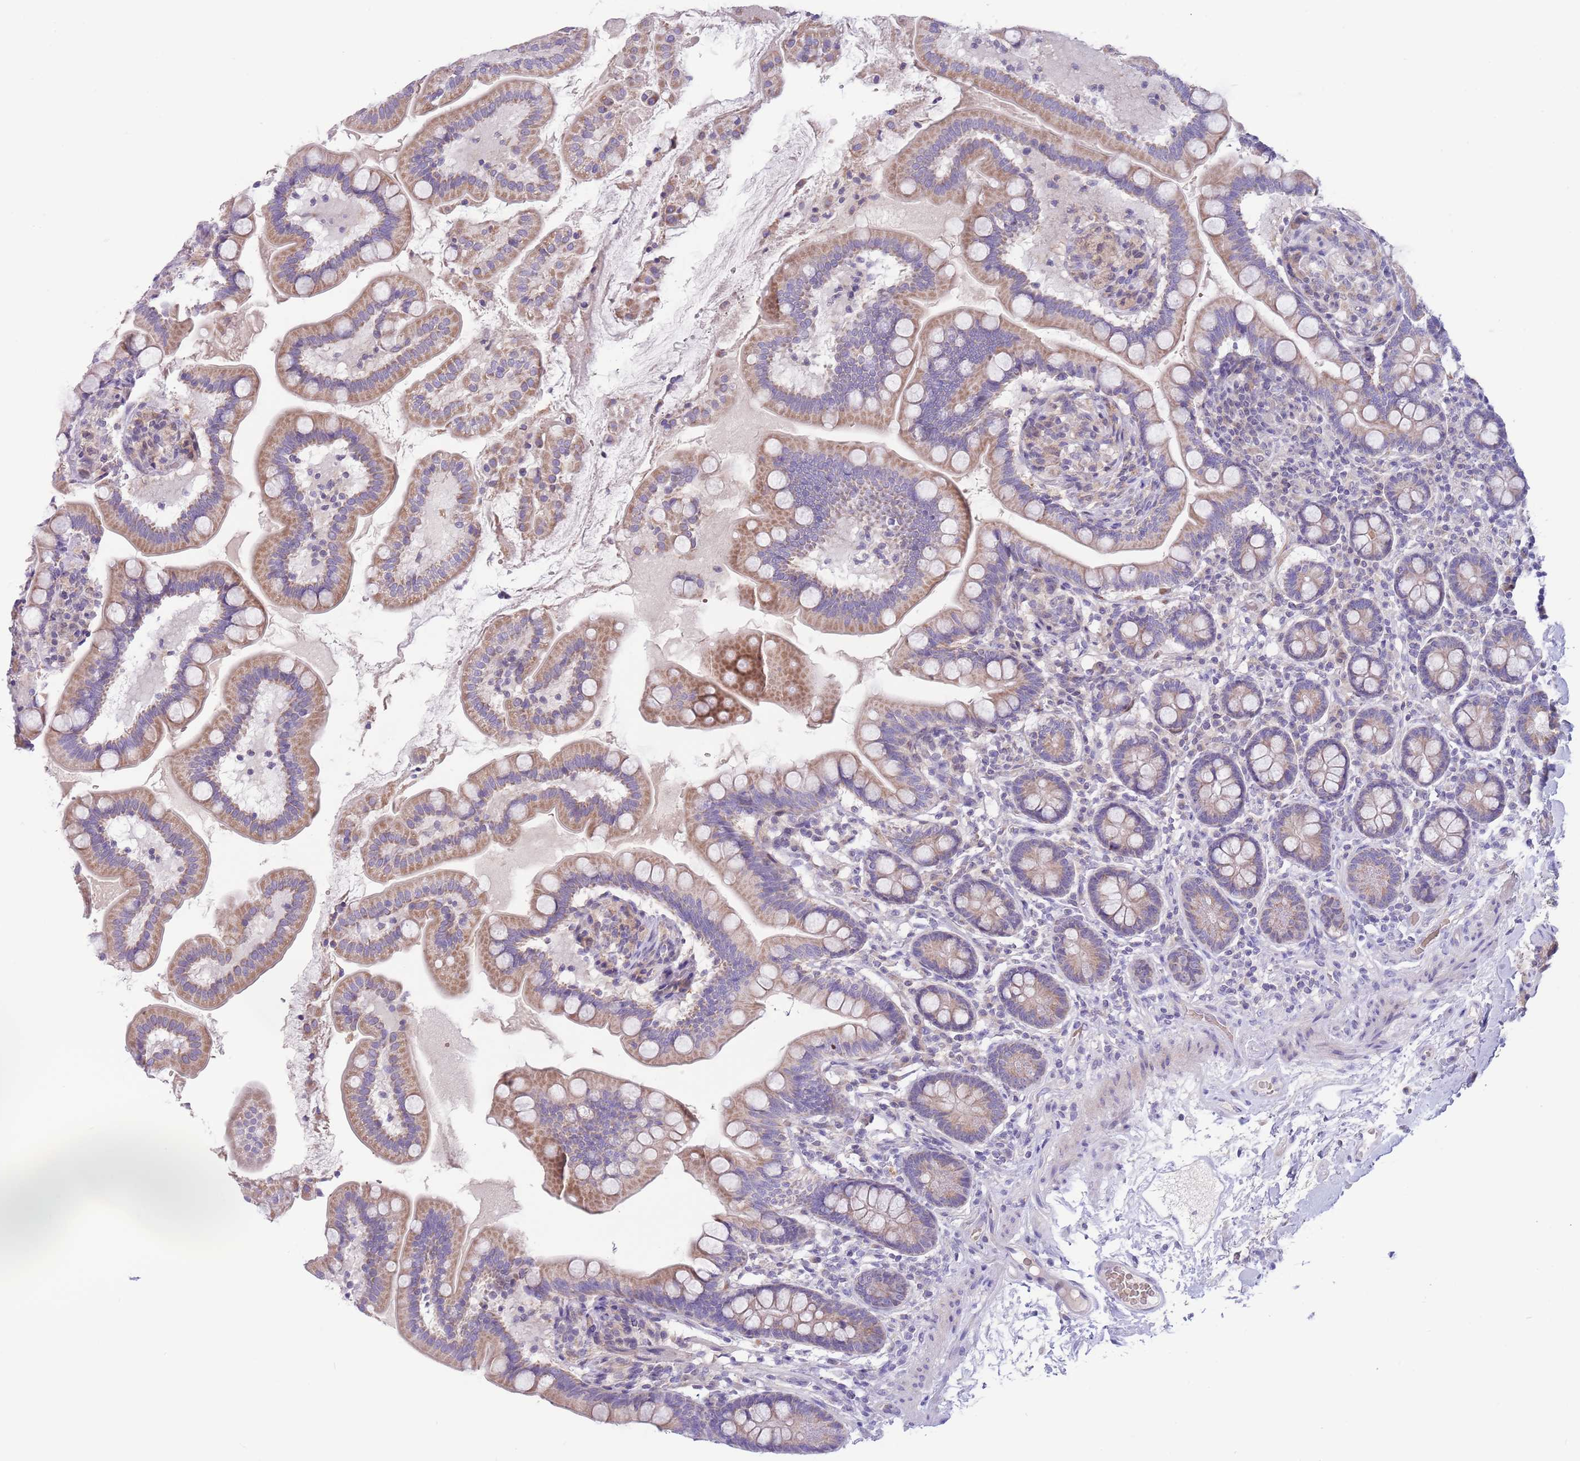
{"staining": {"intensity": "moderate", "quantity": ">75%", "location": "cytoplasmic/membranous"}, "tissue": "small intestine", "cell_type": "Glandular cells", "image_type": "normal", "snomed": [{"axis": "morphology", "description": "Normal tissue, NOS"}, {"axis": "topography", "description": "Small intestine"}], "caption": "Glandular cells reveal moderate cytoplasmic/membranous positivity in about >75% of cells in unremarkable small intestine.", "gene": "DDHD1", "patient": {"sex": "female", "age": 64}}